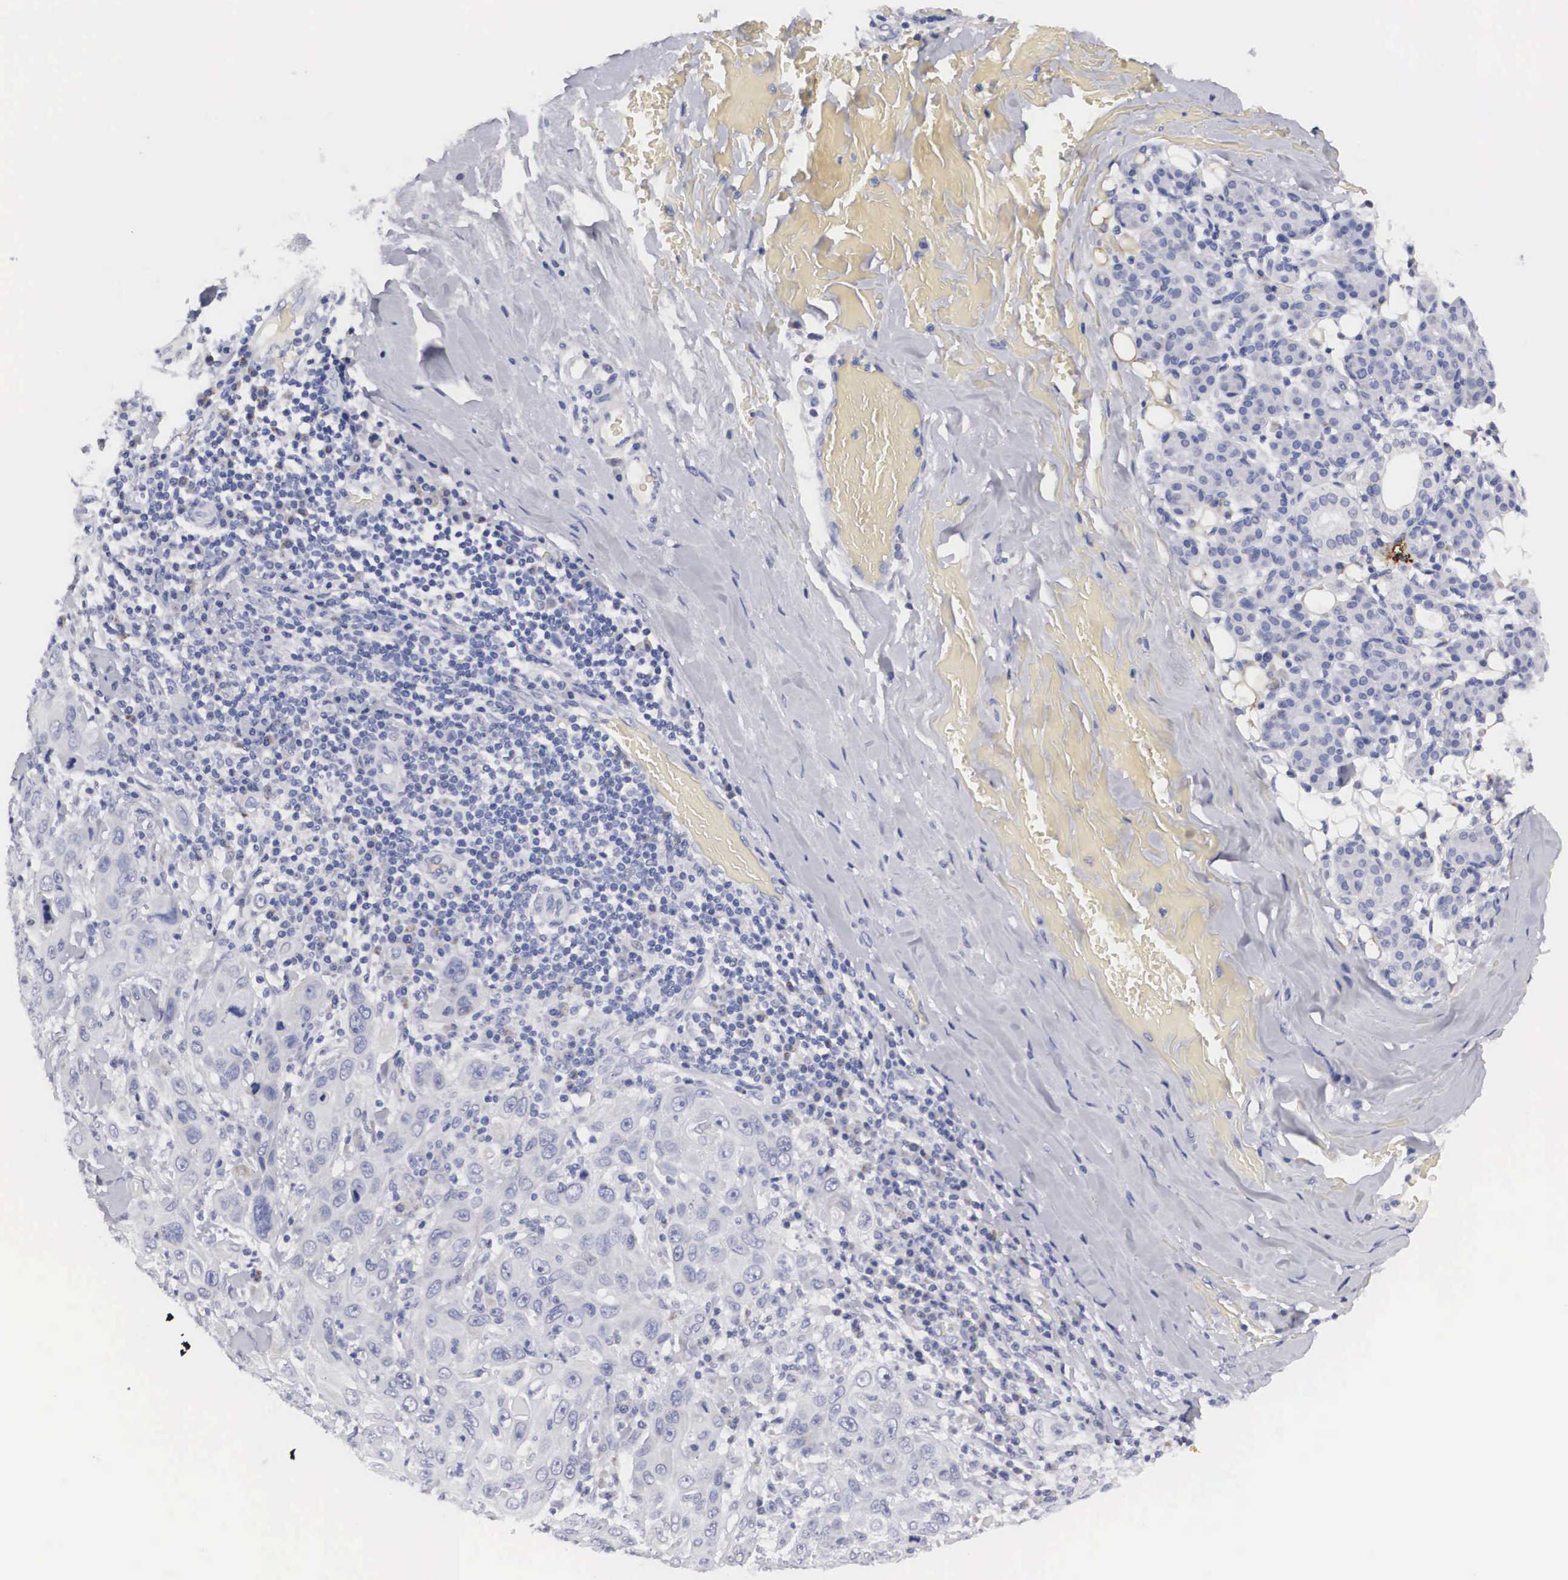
{"staining": {"intensity": "negative", "quantity": "none", "location": "none"}, "tissue": "skin cancer", "cell_type": "Tumor cells", "image_type": "cancer", "snomed": [{"axis": "morphology", "description": "Squamous cell carcinoma, NOS"}, {"axis": "topography", "description": "Skin"}], "caption": "There is no significant staining in tumor cells of skin squamous cell carcinoma.", "gene": "ARMCX3", "patient": {"sex": "male", "age": 84}}